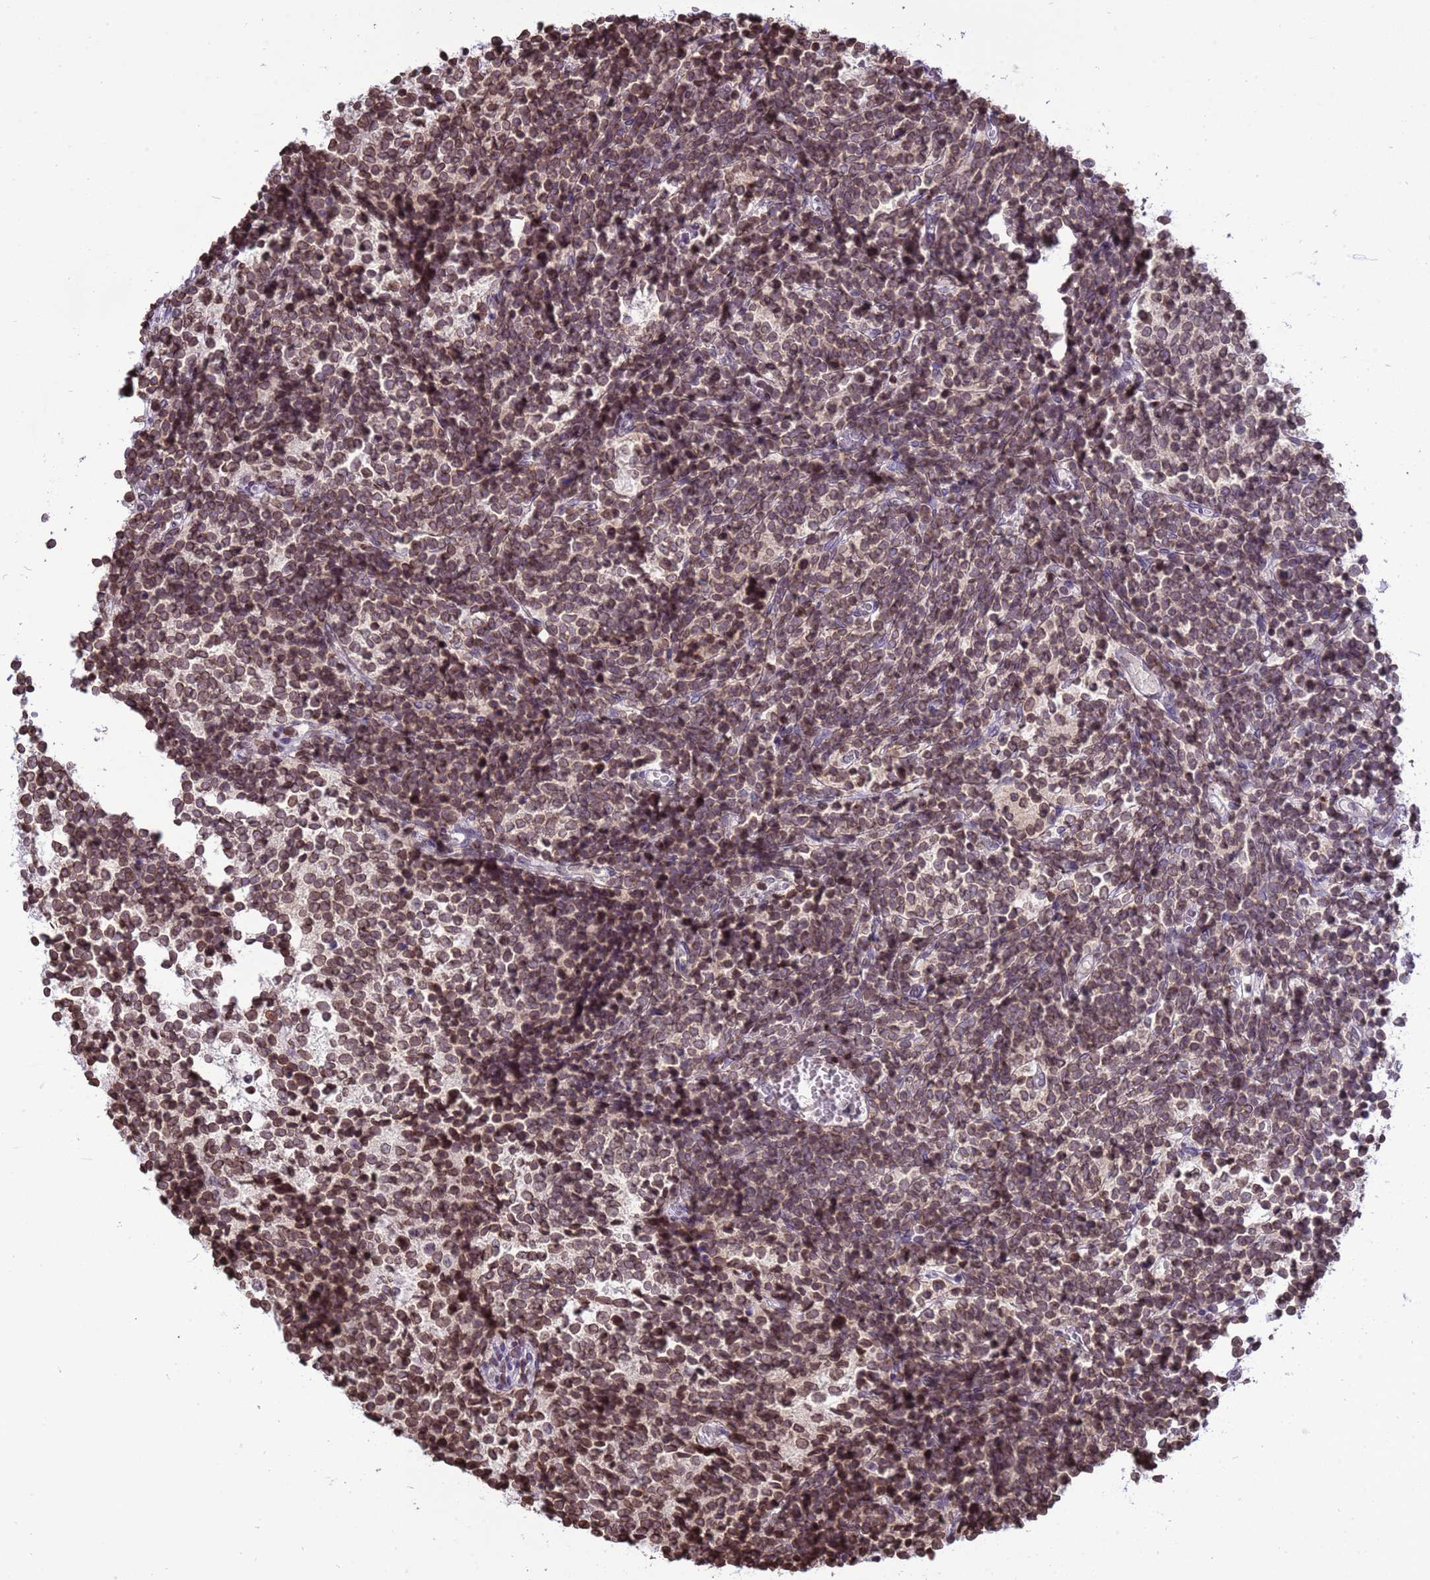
{"staining": {"intensity": "moderate", "quantity": ">75%", "location": "cytoplasmic/membranous,nuclear"}, "tissue": "glioma", "cell_type": "Tumor cells", "image_type": "cancer", "snomed": [{"axis": "morphology", "description": "Glioma, malignant, Low grade"}, {"axis": "topography", "description": "Brain"}], "caption": "Immunohistochemical staining of glioma reveals moderate cytoplasmic/membranous and nuclear protein expression in approximately >75% of tumor cells.", "gene": "DHX37", "patient": {"sex": "female", "age": 1}}